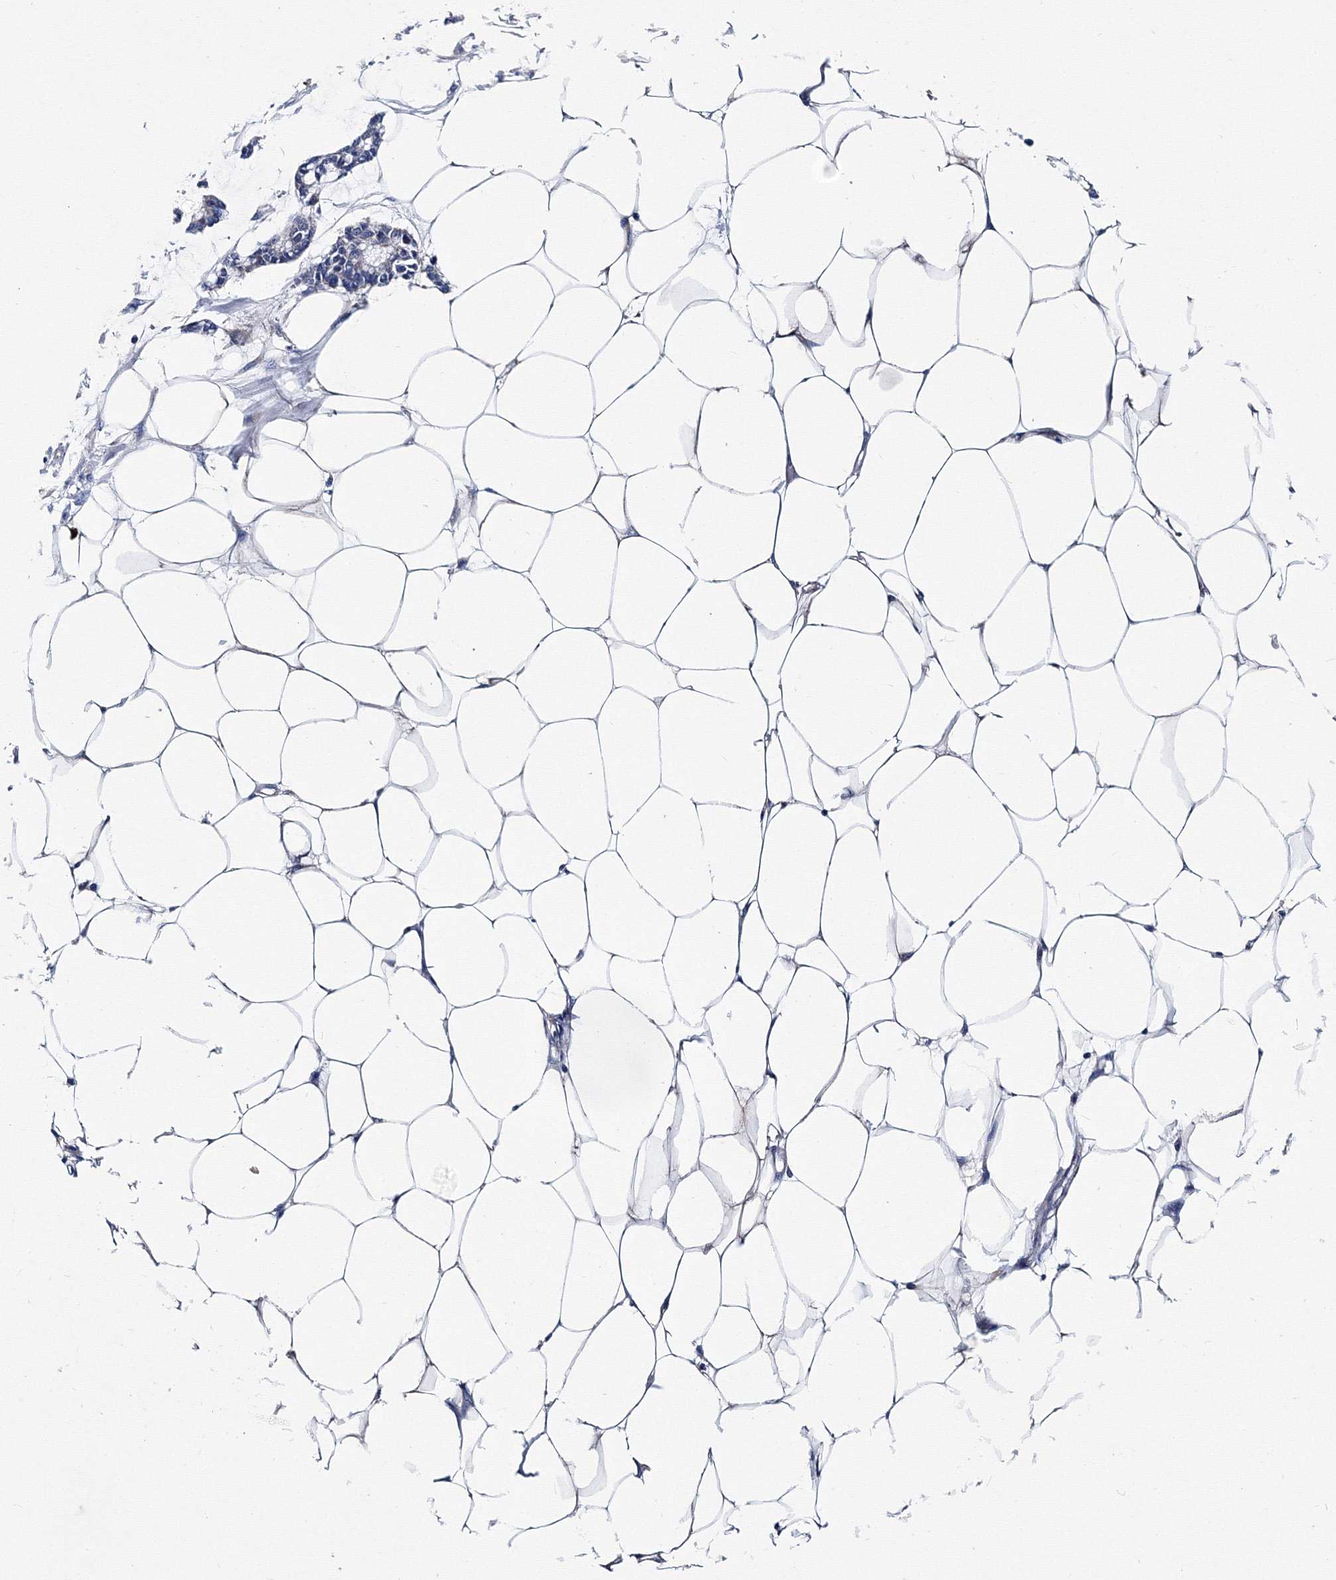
{"staining": {"intensity": "negative", "quantity": "none", "location": "none"}, "tissue": "adipose tissue", "cell_type": "Adipocytes", "image_type": "normal", "snomed": [{"axis": "morphology", "description": "Normal tissue, NOS"}, {"axis": "morphology", "description": "Adenocarcinoma, NOS"}, {"axis": "topography", "description": "Colon"}, {"axis": "topography", "description": "Peripheral nerve tissue"}], "caption": "Adipose tissue stained for a protein using immunohistochemistry (IHC) shows no positivity adipocytes.", "gene": "TRPM2", "patient": {"sex": "male", "age": 14}}